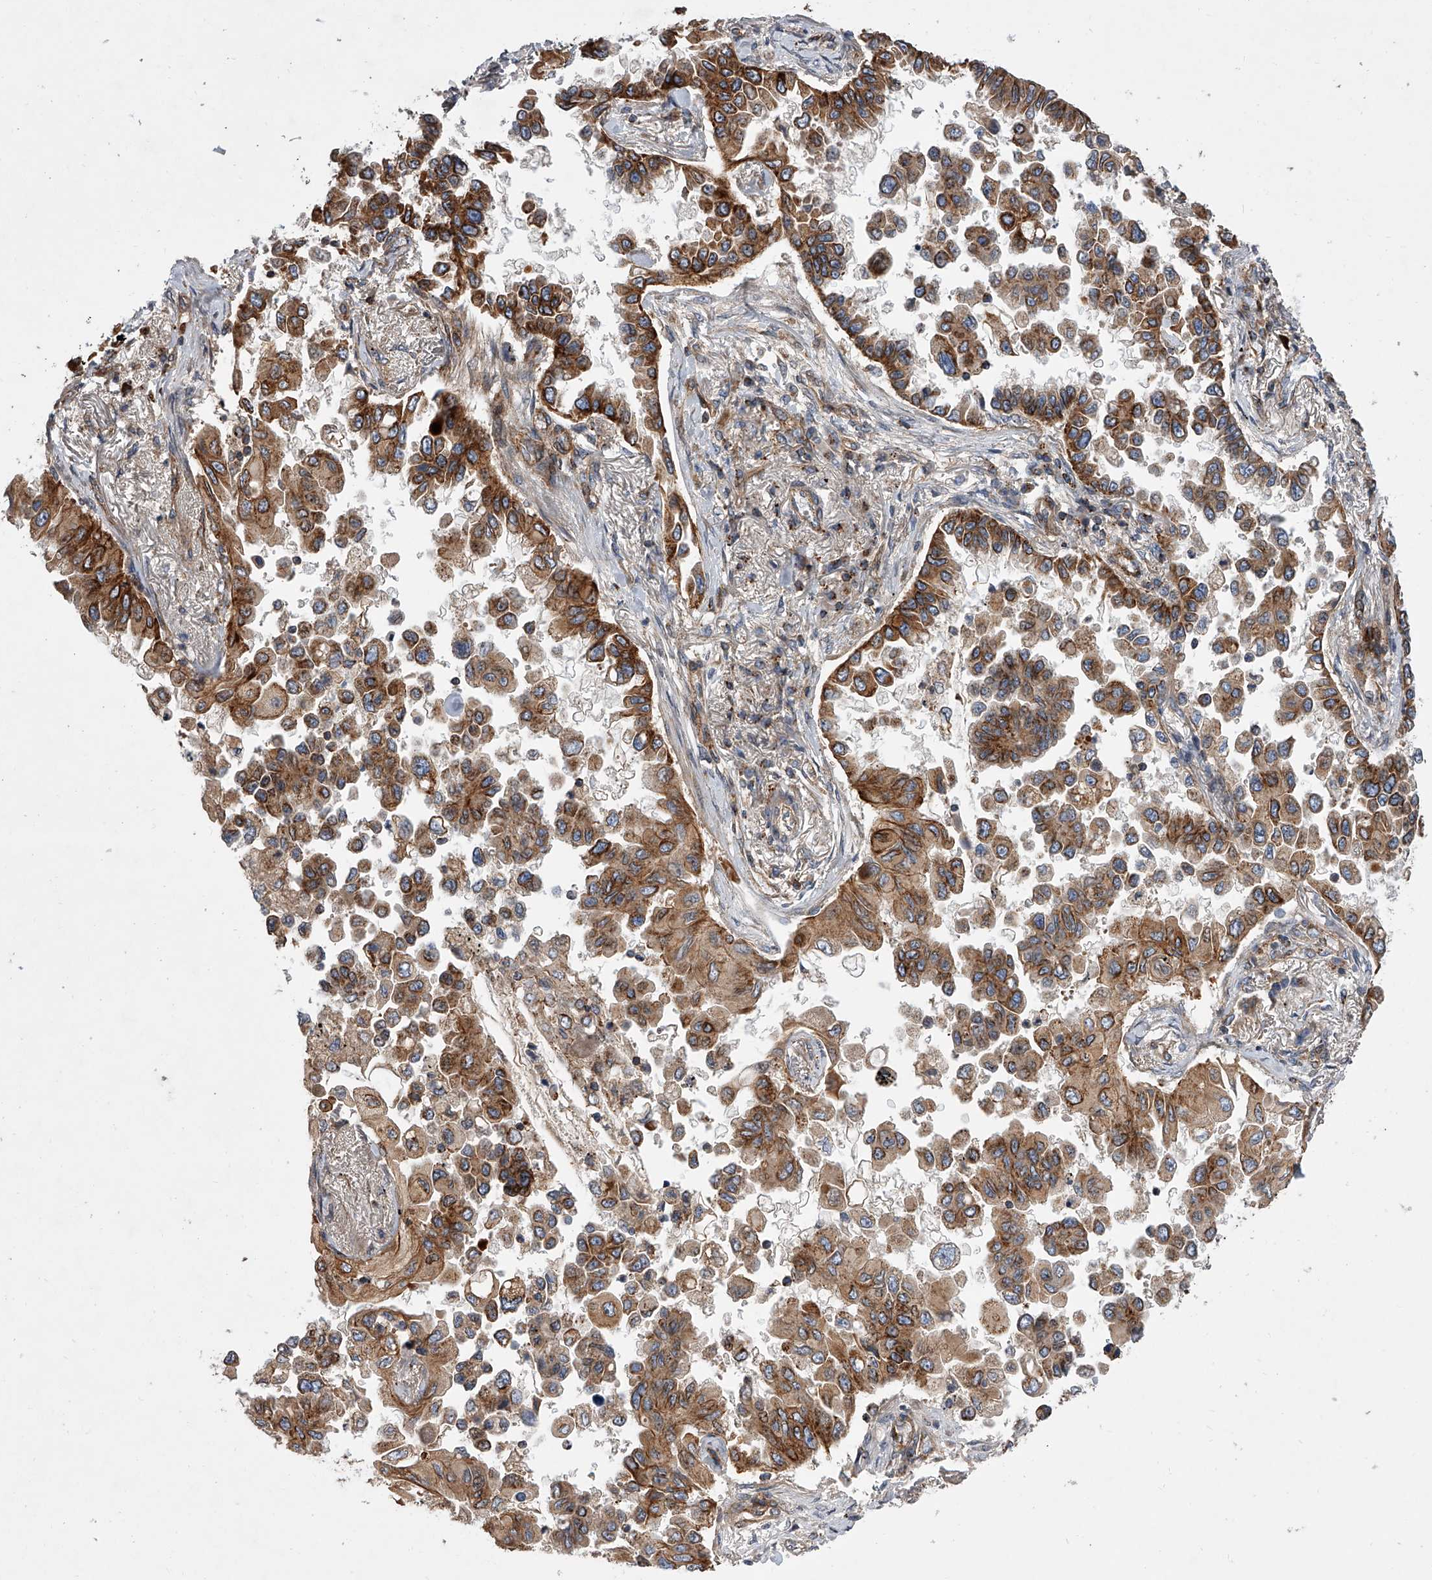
{"staining": {"intensity": "strong", "quantity": ">75%", "location": "cytoplasmic/membranous"}, "tissue": "lung cancer", "cell_type": "Tumor cells", "image_type": "cancer", "snomed": [{"axis": "morphology", "description": "Adenocarcinoma, NOS"}, {"axis": "topography", "description": "Lung"}], "caption": "This photomicrograph displays lung cancer stained with immunohistochemistry to label a protein in brown. The cytoplasmic/membranous of tumor cells show strong positivity for the protein. Nuclei are counter-stained blue.", "gene": "USP47", "patient": {"sex": "female", "age": 67}}